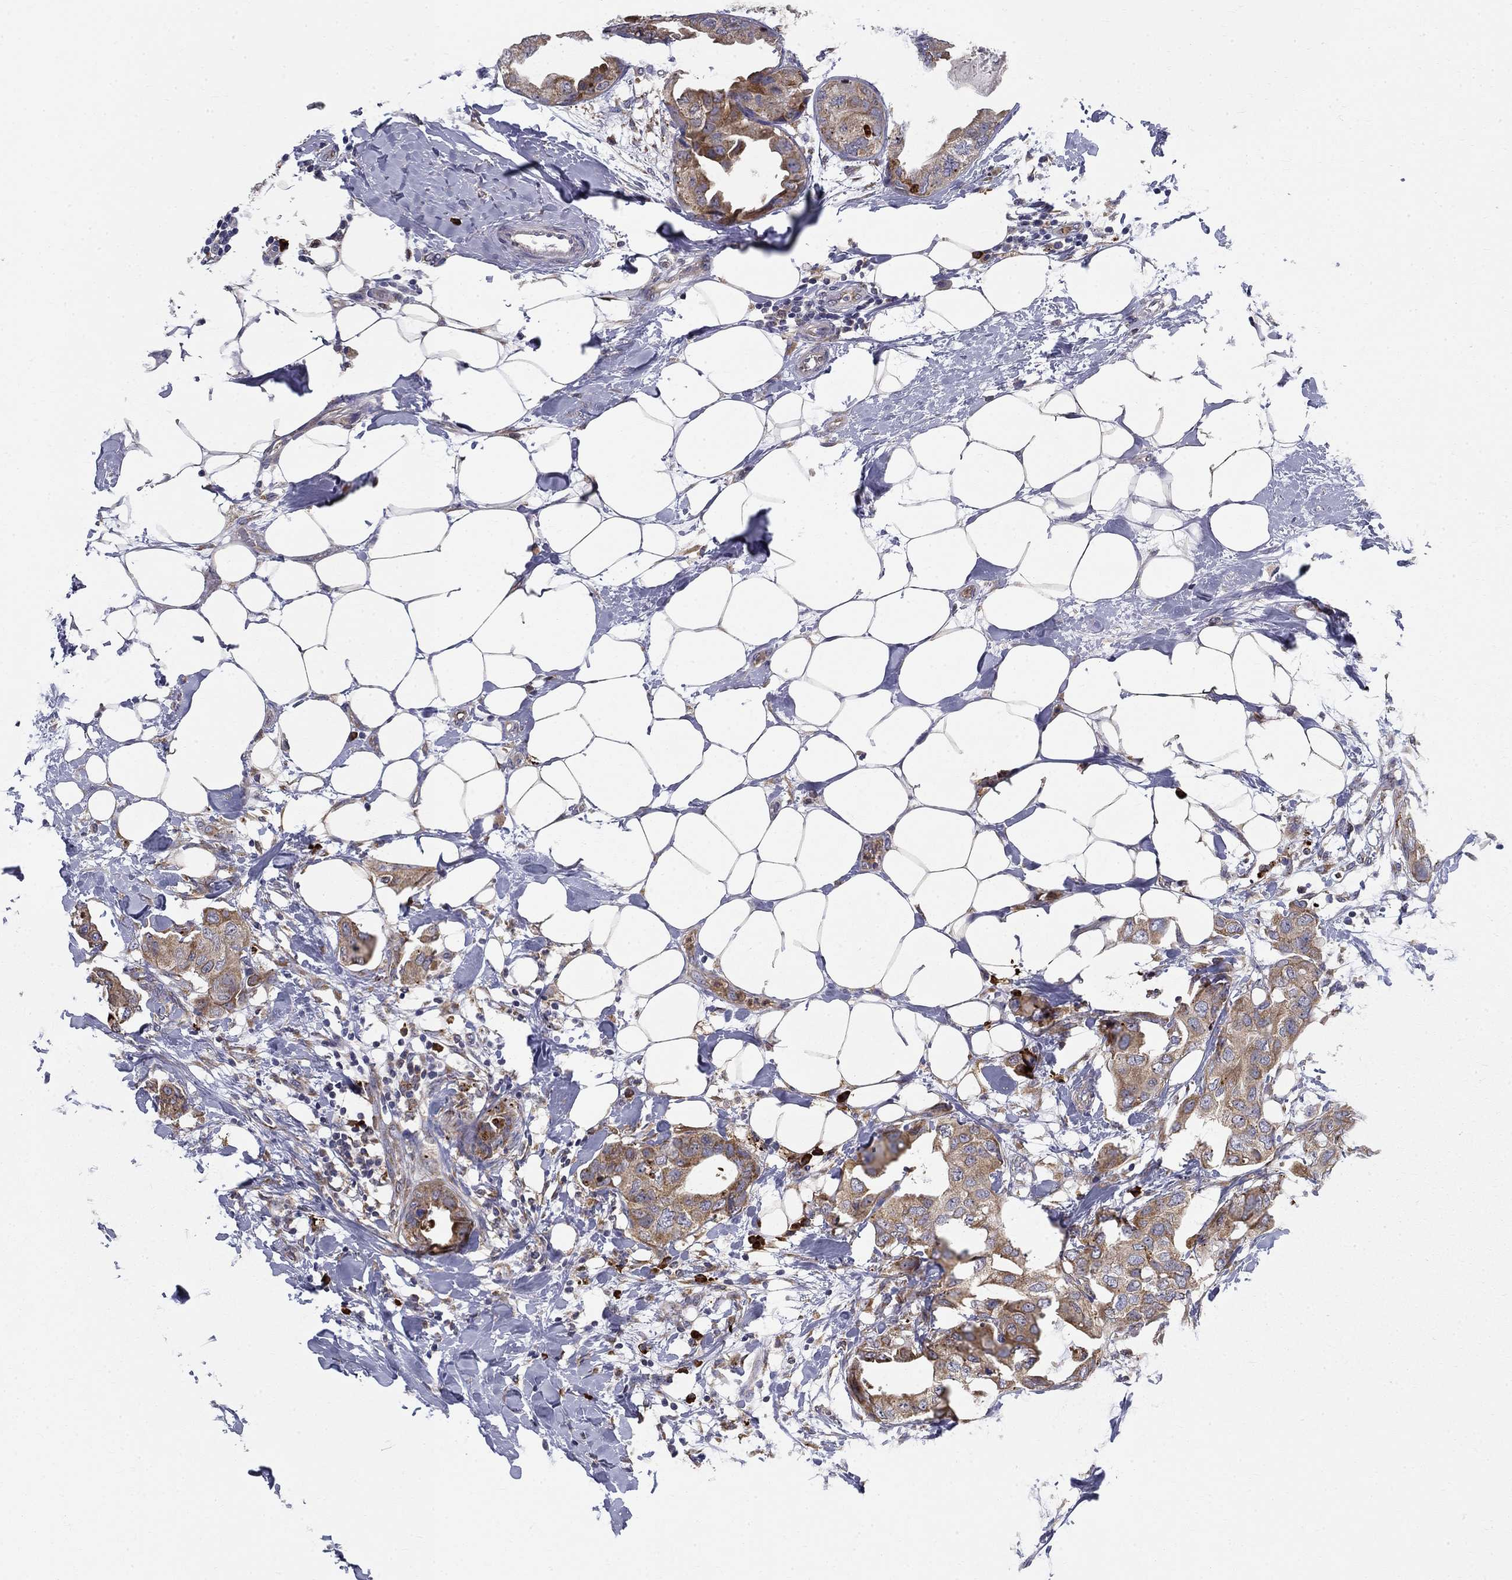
{"staining": {"intensity": "moderate", "quantity": ">75%", "location": "cytoplasmic/membranous"}, "tissue": "breast cancer", "cell_type": "Tumor cells", "image_type": "cancer", "snomed": [{"axis": "morphology", "description": "Normal tissue, NOS"}, {"axis": "morphology", "description": "Duct carcinoma"}, {"axis": "topography", "description": "Breast"}], "caption": "An image showing moderate cytoplasmic/membranous expression in about >75% of tumor cells in infiltrating ductal carcinoma (breast), as visualized by brown immunohistochemical staining.", "gene": "PRDX4", "patient": {"sex": "female", "age": 40}}